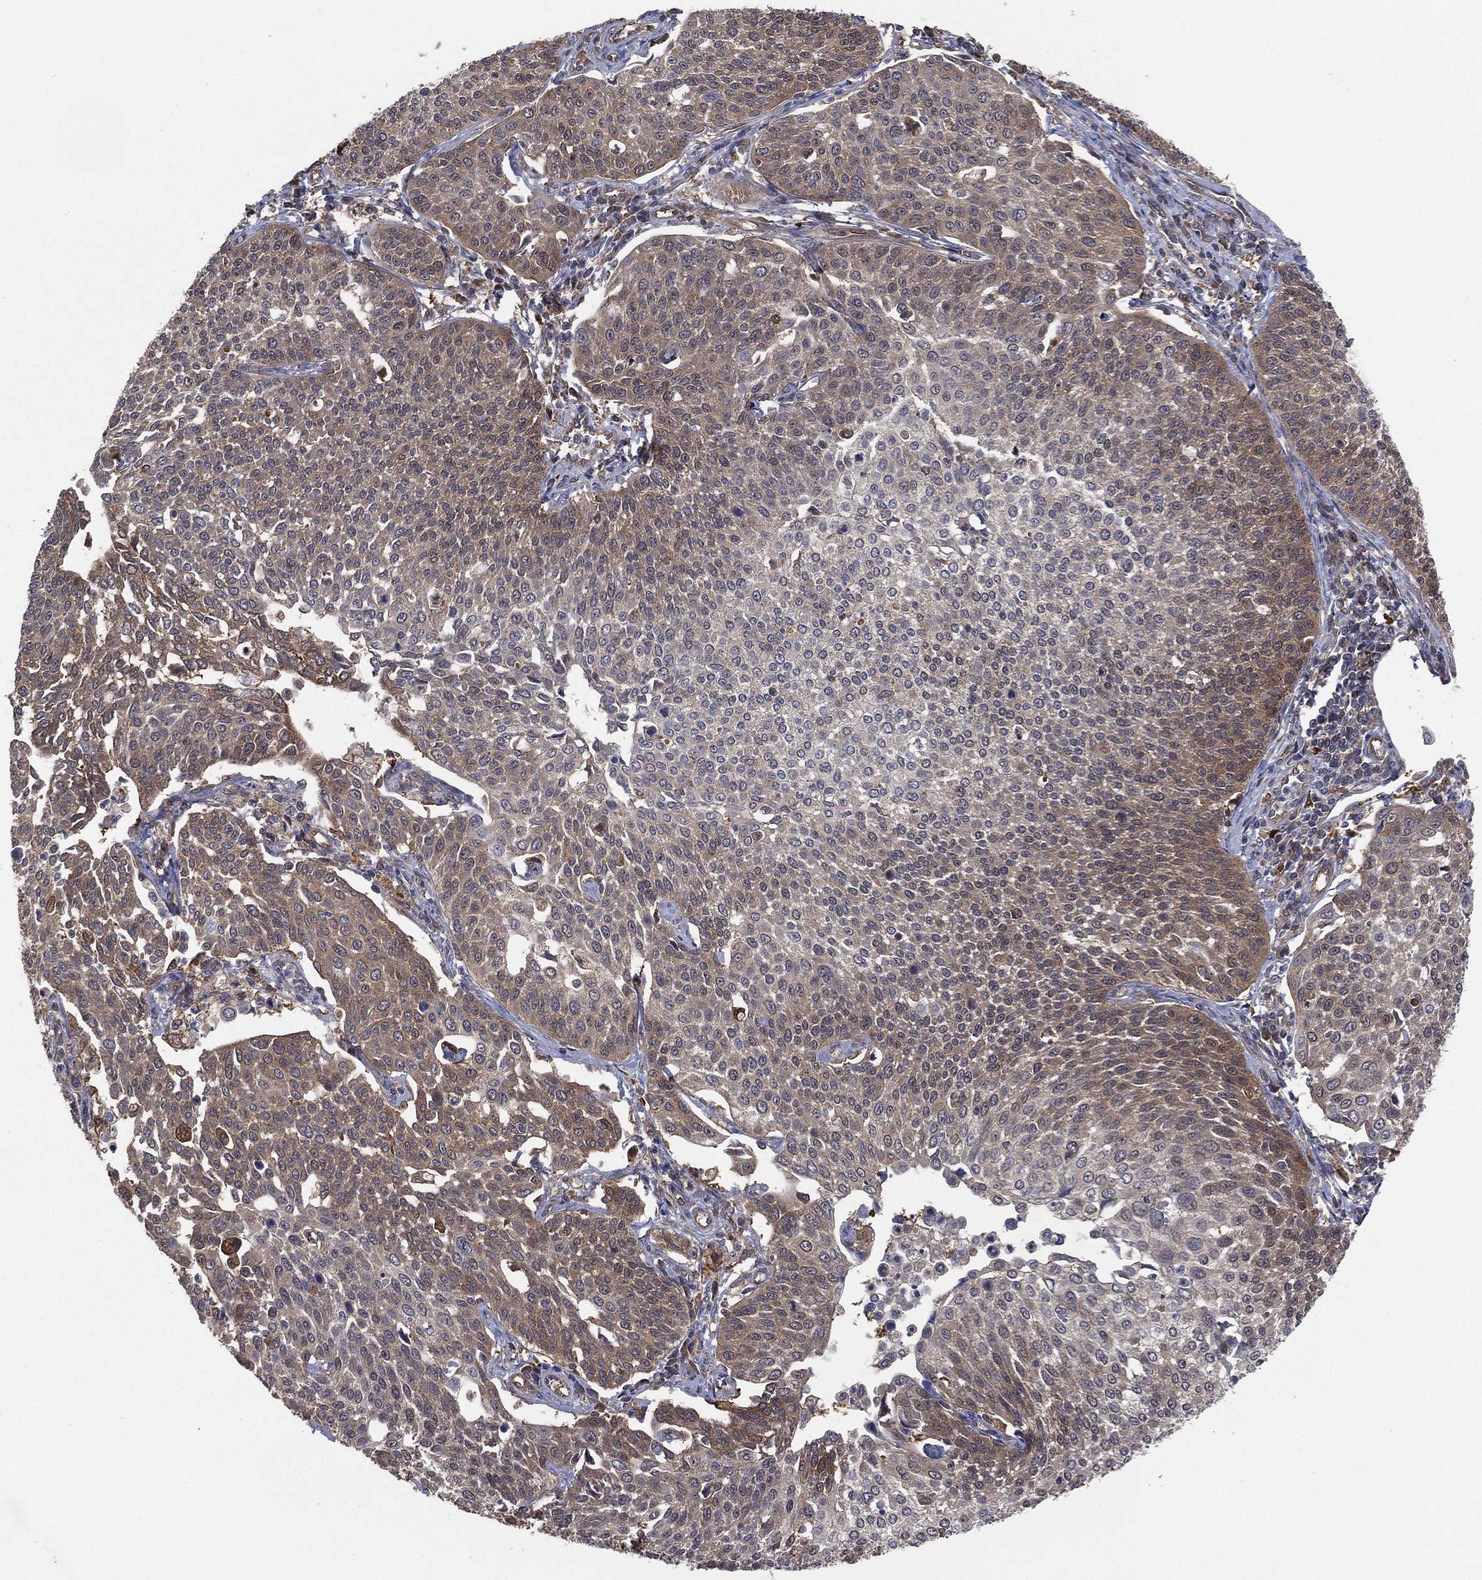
{"staining": {"intensity": "moderate", "quantity": "25%-75%", "location": "cytoplasmic/membranous"}, "tissue": "cervical cancer", "cell_type": "Tumor cells", "image_type": "cancer", "snomed": [{"axis": "morphology", "description": "Squamous cell carcinoma, NOS"}, {"axis": "topography", "description": "Cervix"}], "caption": "Immunohistochemical staining of human cervical cancer (squamous cell carcinoma) displays medium levels of moderate cytoplasmic/membranous protein positivity in approximately 25%-75% of tumor cells.", "gene": "PSMG4", "patient": {"sex": "female", "age": 34}}